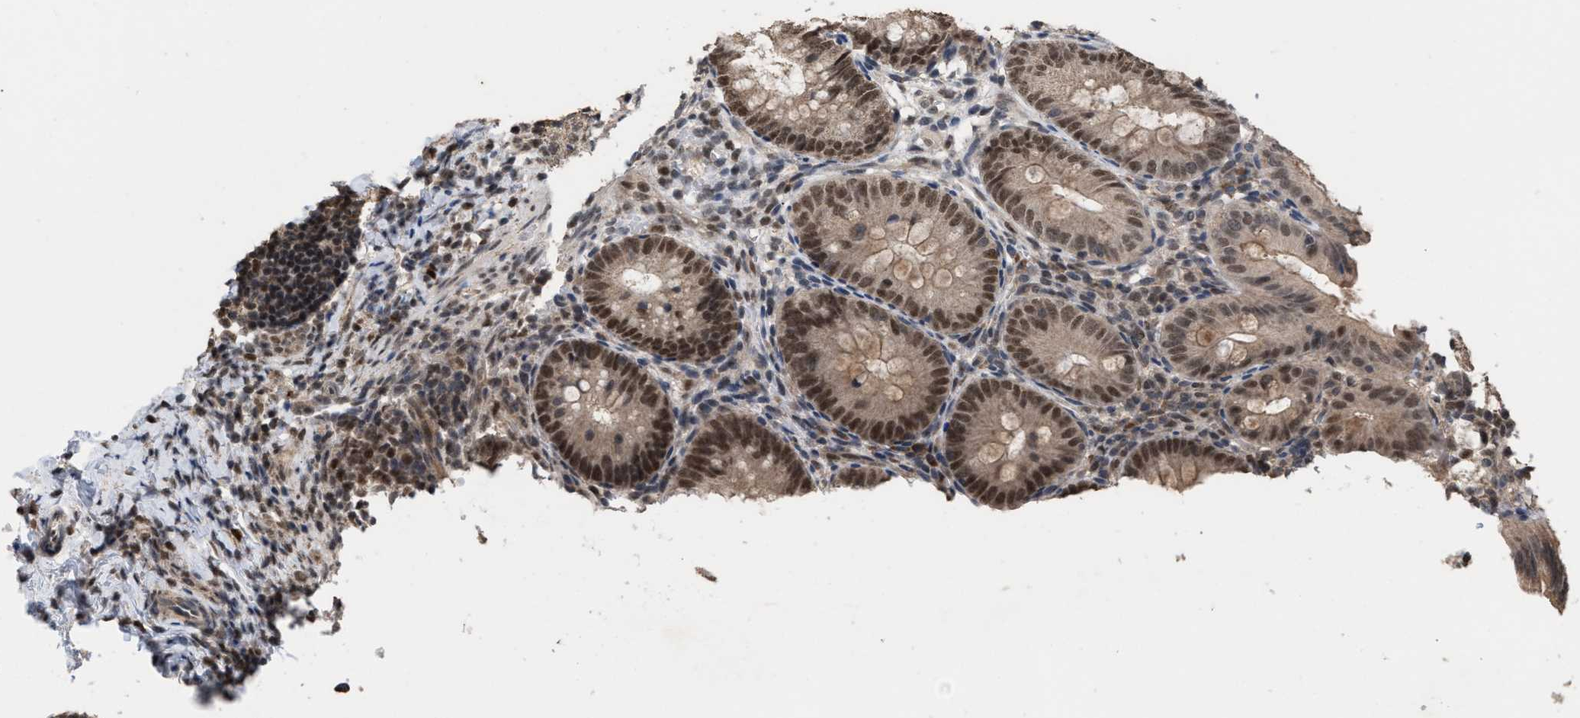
{"staining": {"intensity": "moderate", "quantity": "25%-75%", "location": "cytoplasmic/membranous,nuclear"}, "tissue": "appendix", "cell_type": "Glandular cells", "image_type": "normal", "snomed": [{"axis": "morphology", "description": "Normal tissue, NOS"}, {"axis": "topography", "description": "Appendix"}], "caption": "Immunohistochemical staining of normal appendix shows moderate cytoplasmic/membranous,nuclear protein expression in about 25%-75% of glandular cells.", "gene": "C9orf78", "patient": {"sex": "male", "age": 1}}